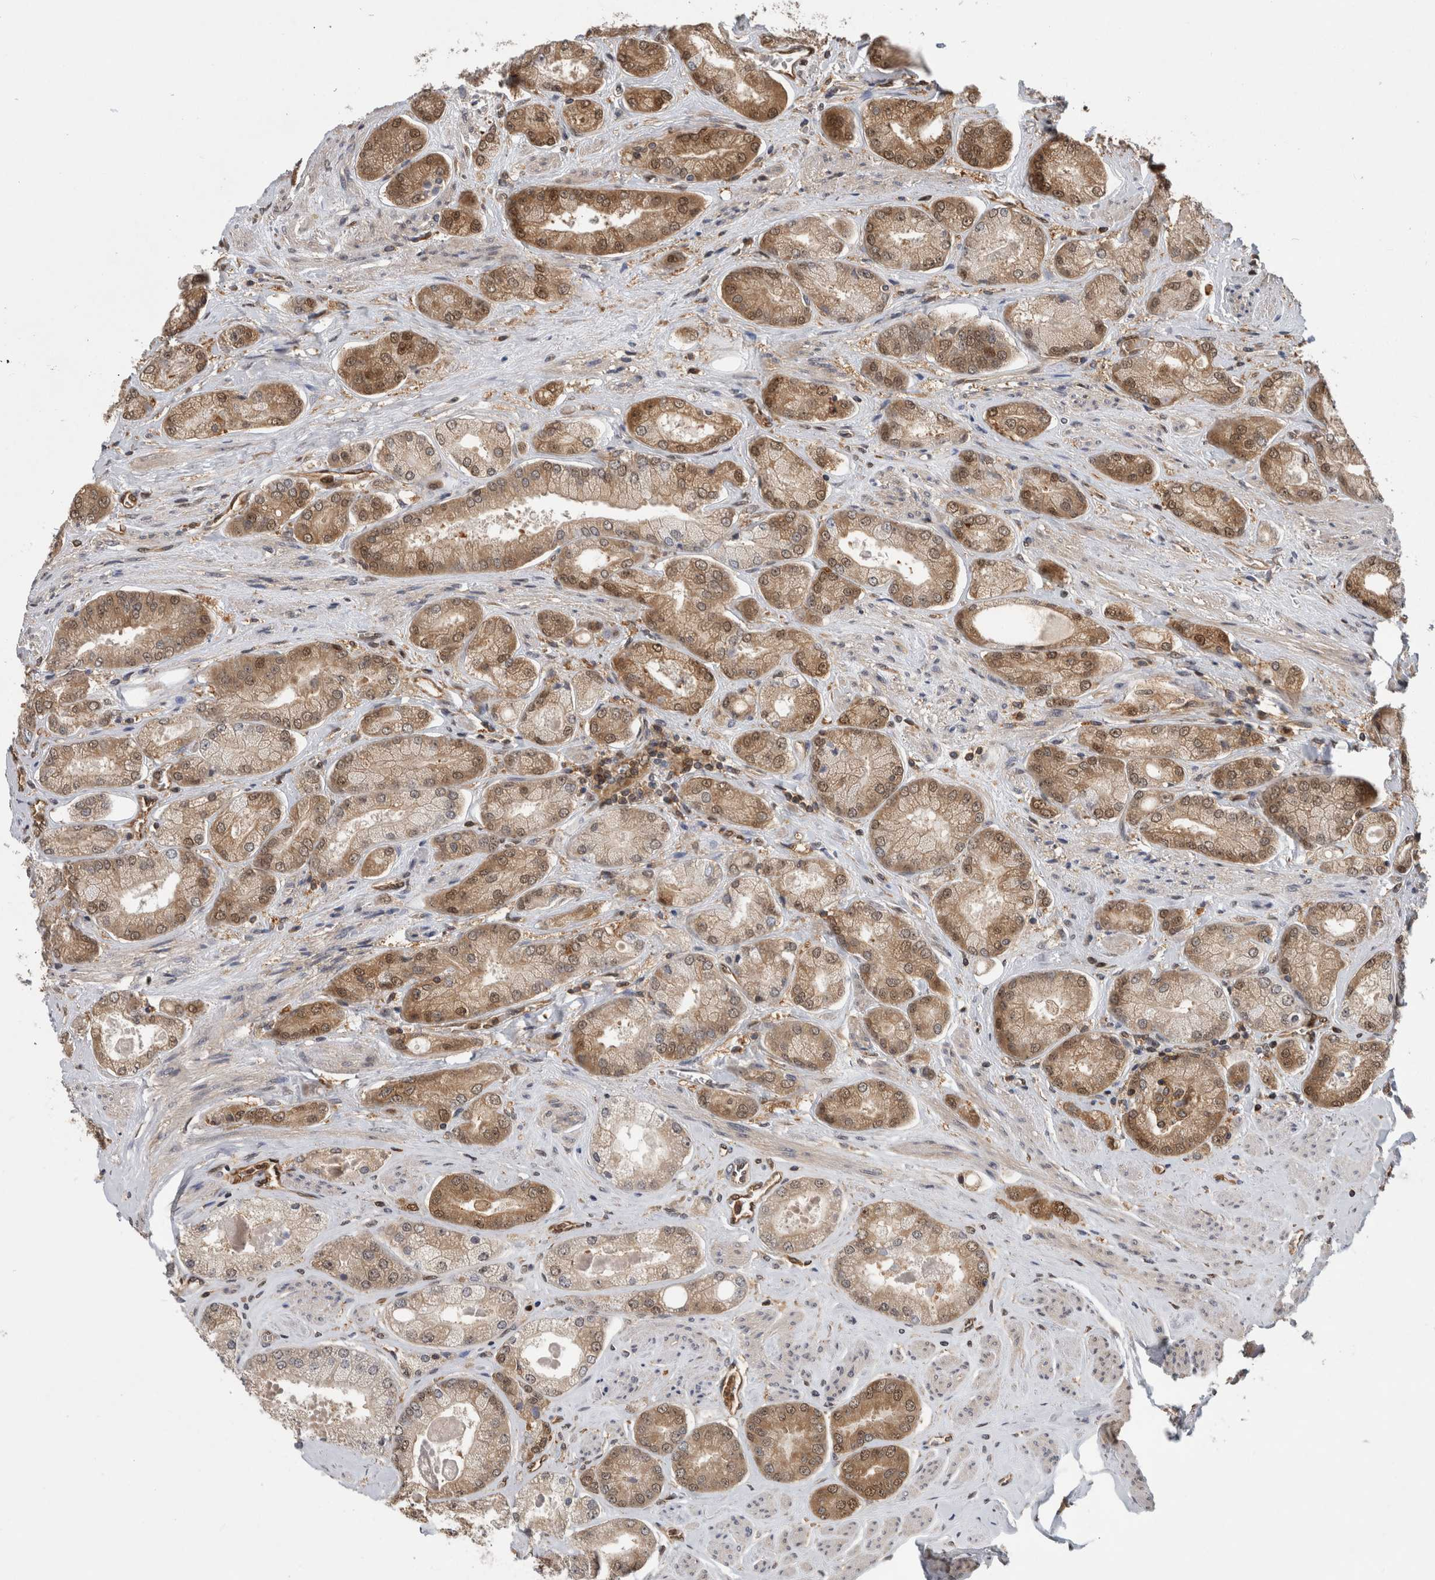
{"staining": {"intensity": "moderate", "quantity": ">75%", "location": "cytoplasmic/membranous,nuclear"}, "tissue": "prostate cancer", "cell_type": "Tumor cells", "image_type": "cancer", "snomed": [{"axis": "morphology", "description": "Adenocarcinoma, High grade"}, {"axis": "topography", "description": "Prostate"}], "caption": "Brown immunohistochemical staining in prostate adenocarcinoma (high-grade) exhibits moderate cytoplasmic/membranous and nuclear positivity in about >75% of tumor cells.", "gene": "ASTN2", "patient": {"sex": "male", "age": 58}}